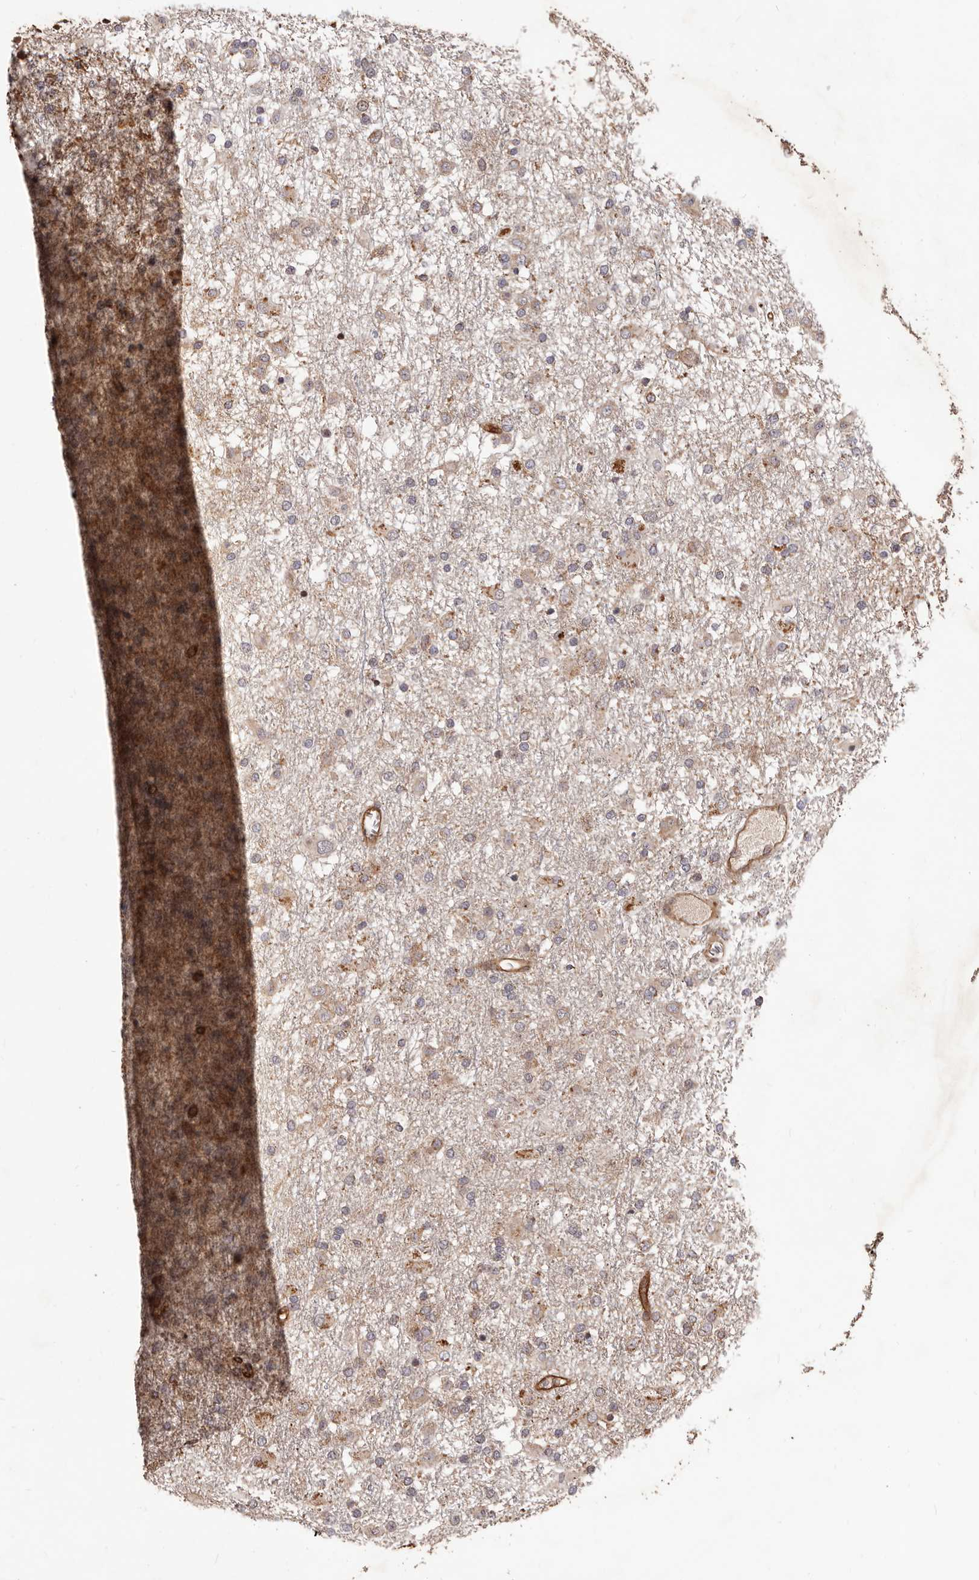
{"staining": {"intensity": "negative", "quantity": "none", "location": "none"}, "tissue": "glioma", "cell_type": "Tumor cells", "image_type": "cancer", "snomed": [{"axis": "morphology", "description": "Glioma, malignant, Low grade"}, {"axis": "topography", "description": "Brain"}], "caption": "Tumor cells show no significant positivity in glioma.", "gene": "GTPBP1", "patient": {"sex": "male", "age": 65}}